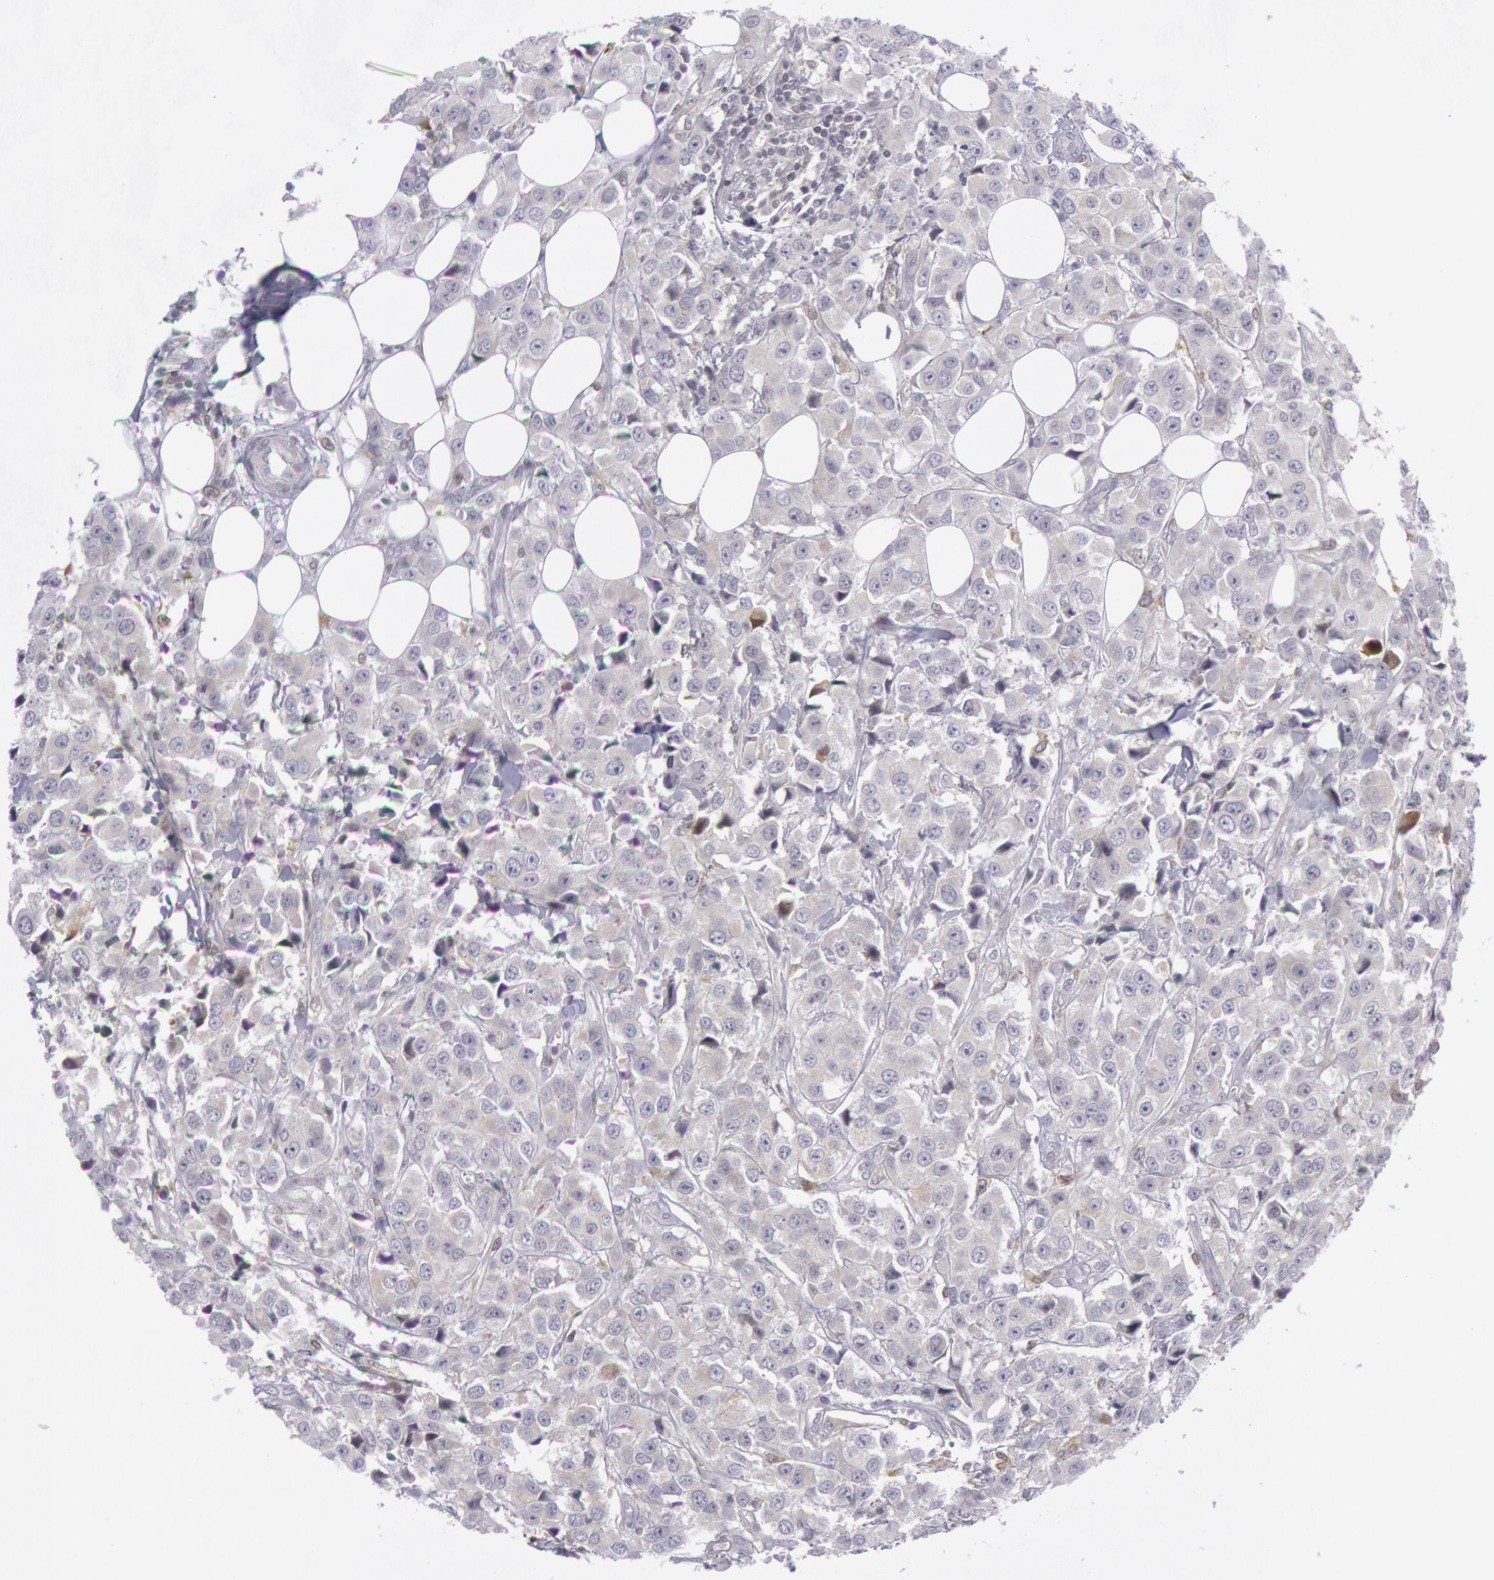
{"staining": {"intensity": "weak", "quantity": "<25%", "location": "cytoplasmic/membranous"}, "tissue": "breast cancer", "cell_type": "Tumor cells", "image_type": "cancer", "snomed": [{"axis": "morphology", "description": "Duct carcinoma"}, {"axis": "topography", "description": "Breast"}], "caption": "High power microscopy photomicrograph of an immunohistochemistry image of breast infiltrating ductal carcinoma, revealing no significant staining in tumor cells. (Immunohistochemistry, brightfield microscopy, high magnification).", "gene": "PTGS2", "patient": {"sex": "female", "age": 58}}